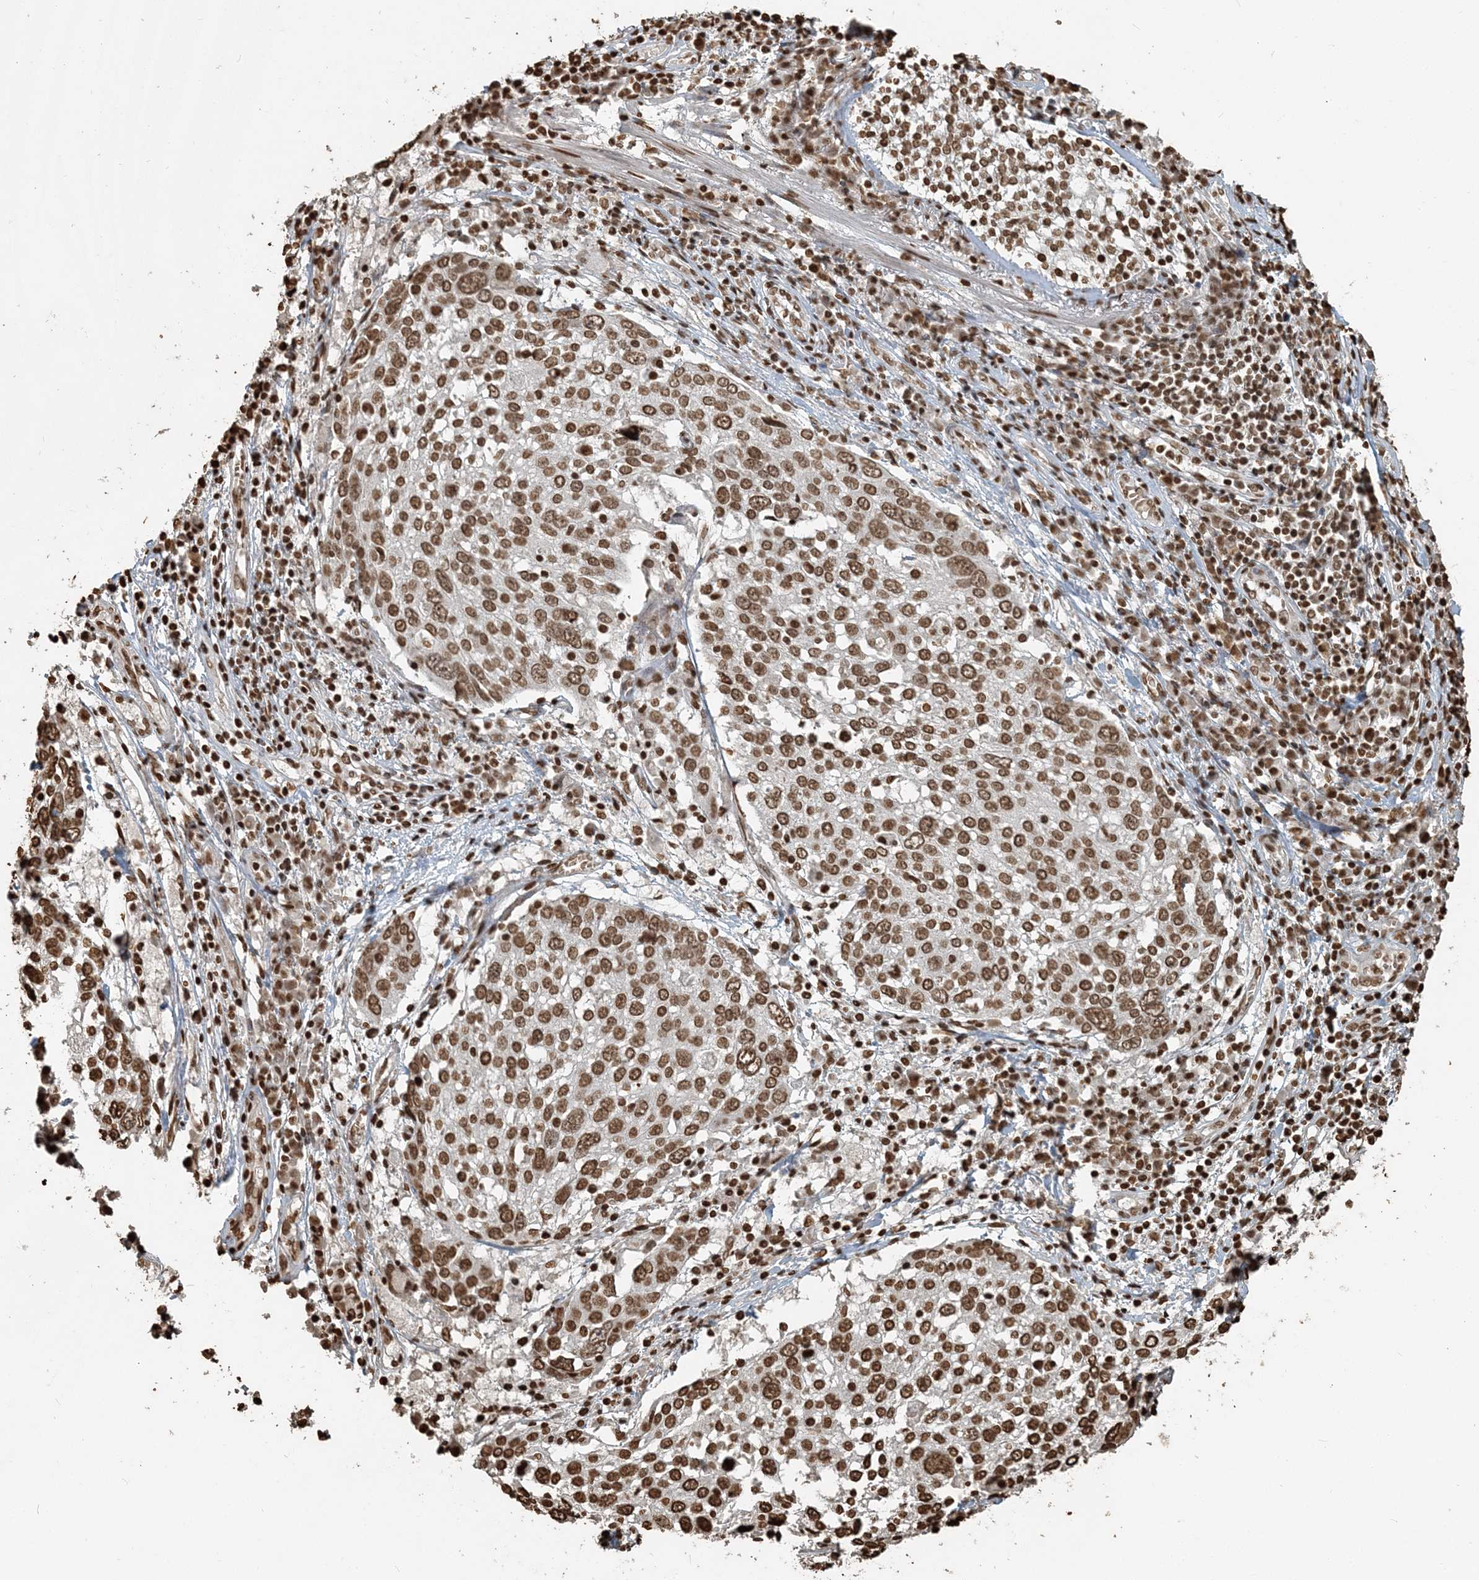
{"staining": {"intensity": "moderate", "quantity": ">75%", "location": "nuclear"}, "tissue": "lung cancer", "cell_type": "Tumor cells", "image_type": "cancer", "snomed": [{"axis": "morphology", "description": "Squamous cell carcinoma, NOS"}, {"axis": "topography", "description": "Lung"}], "caption": "Lung squamous cell carcinoma stained for a protein (brown) shows moderate nuclear positive staining in approximately >75% of tumor cells.", "gene": "H3-3B", "patient": {"sex": "male", "age": 65}}